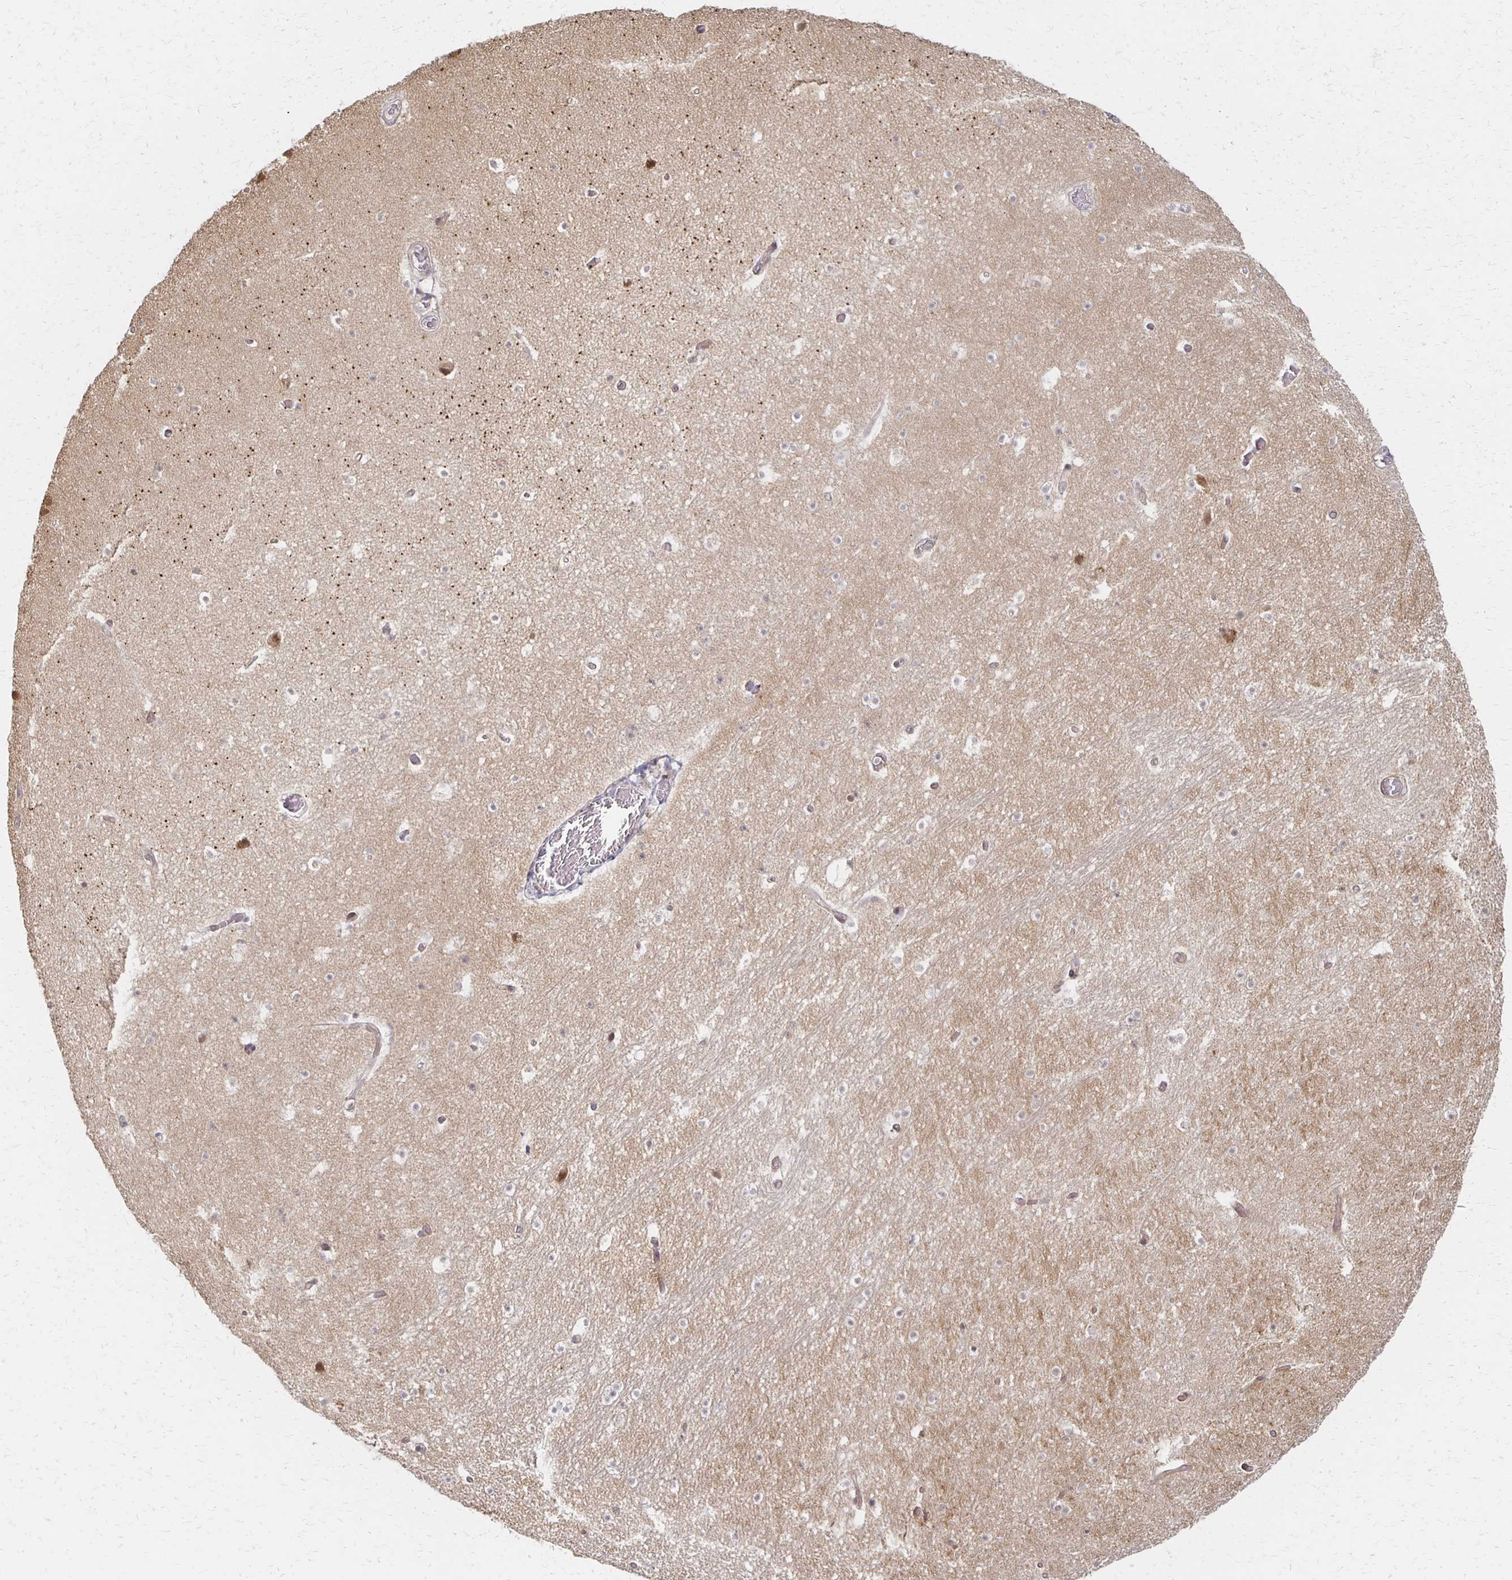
{"staining": {"intensity": "weak", "quantity": "<25%", "location": "nuclear"}, "tissue": "hippocampus", "cell_type": "Glial cells", "image_type": "normal", "snomed": [{"axis": "morphology", "description": "Normal tissue, NOS"}, {"axis": "topography", "description": "Hippocampus"}], "caption": "IHC of normal hippocampus displays no expression in glial cells. (Stains: DAB immunohistochemistry with hematoxylin counter stain, Microscopy: brightfield microscopy at high magnification).", "gene": "PRKCB", "patient": {"sex": "male", "age": 26}}